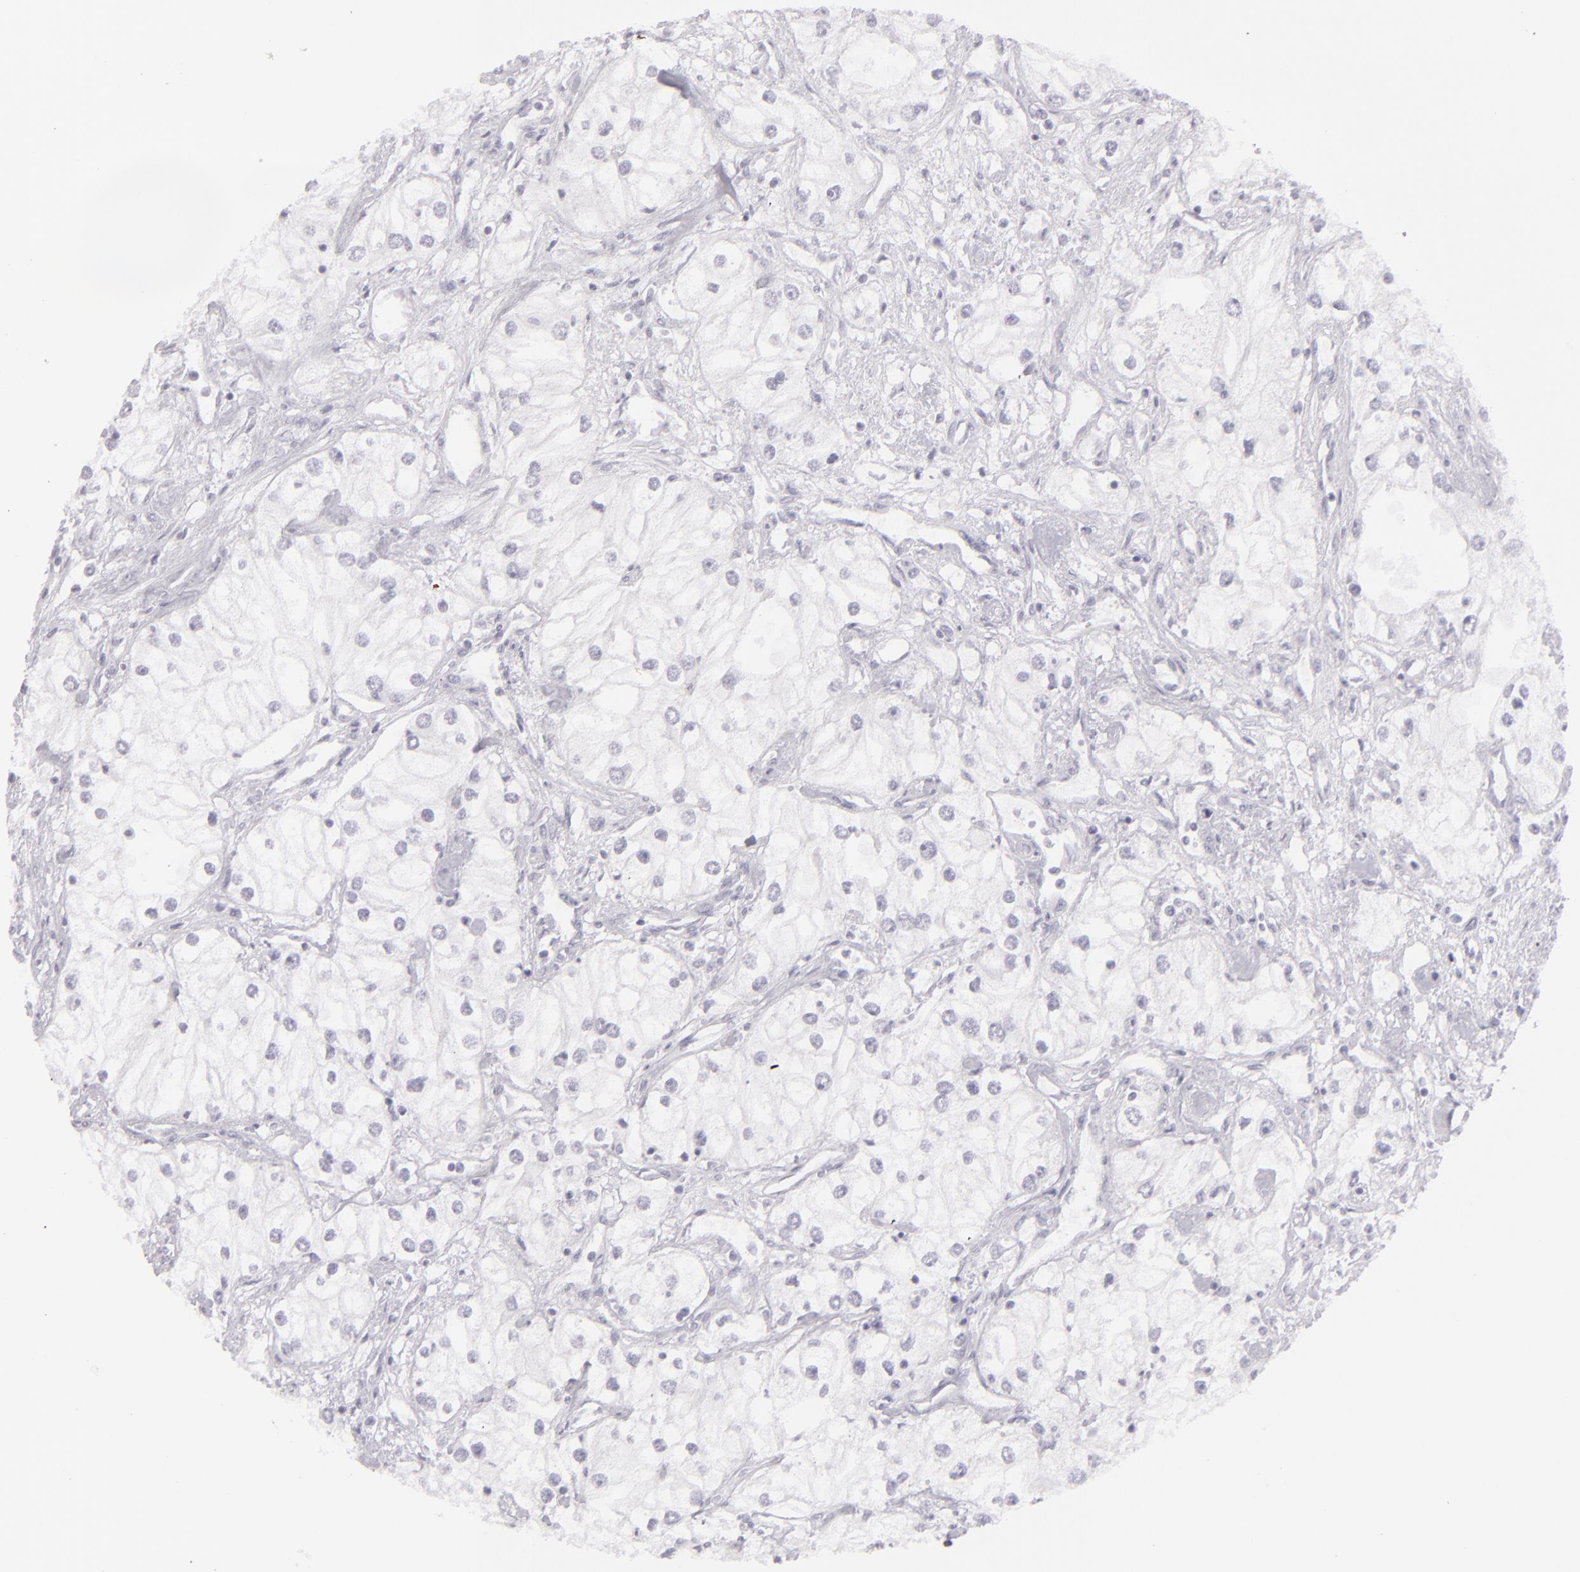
{"staining": {"intensity": "negative", "quantity": "none", "location": "none"}, "tissue": "renal cancer", "cell_type": "Tumor cells", "image_type": "cancer", "snomed": [{"axis": "morphology", "description": "Adenocarcinoma, NOS"}, {"axis": "topography", "description": "Kidney"}], "caption": "This micrograph is of renal cancer (adenocarcinoma) stained with IHC to label a protein in brown with the nuclei are counter-stained blue. There is no positivity in tumor cells.", "gene": "FLG", "patient": {"sex": "male", "age": 57}}